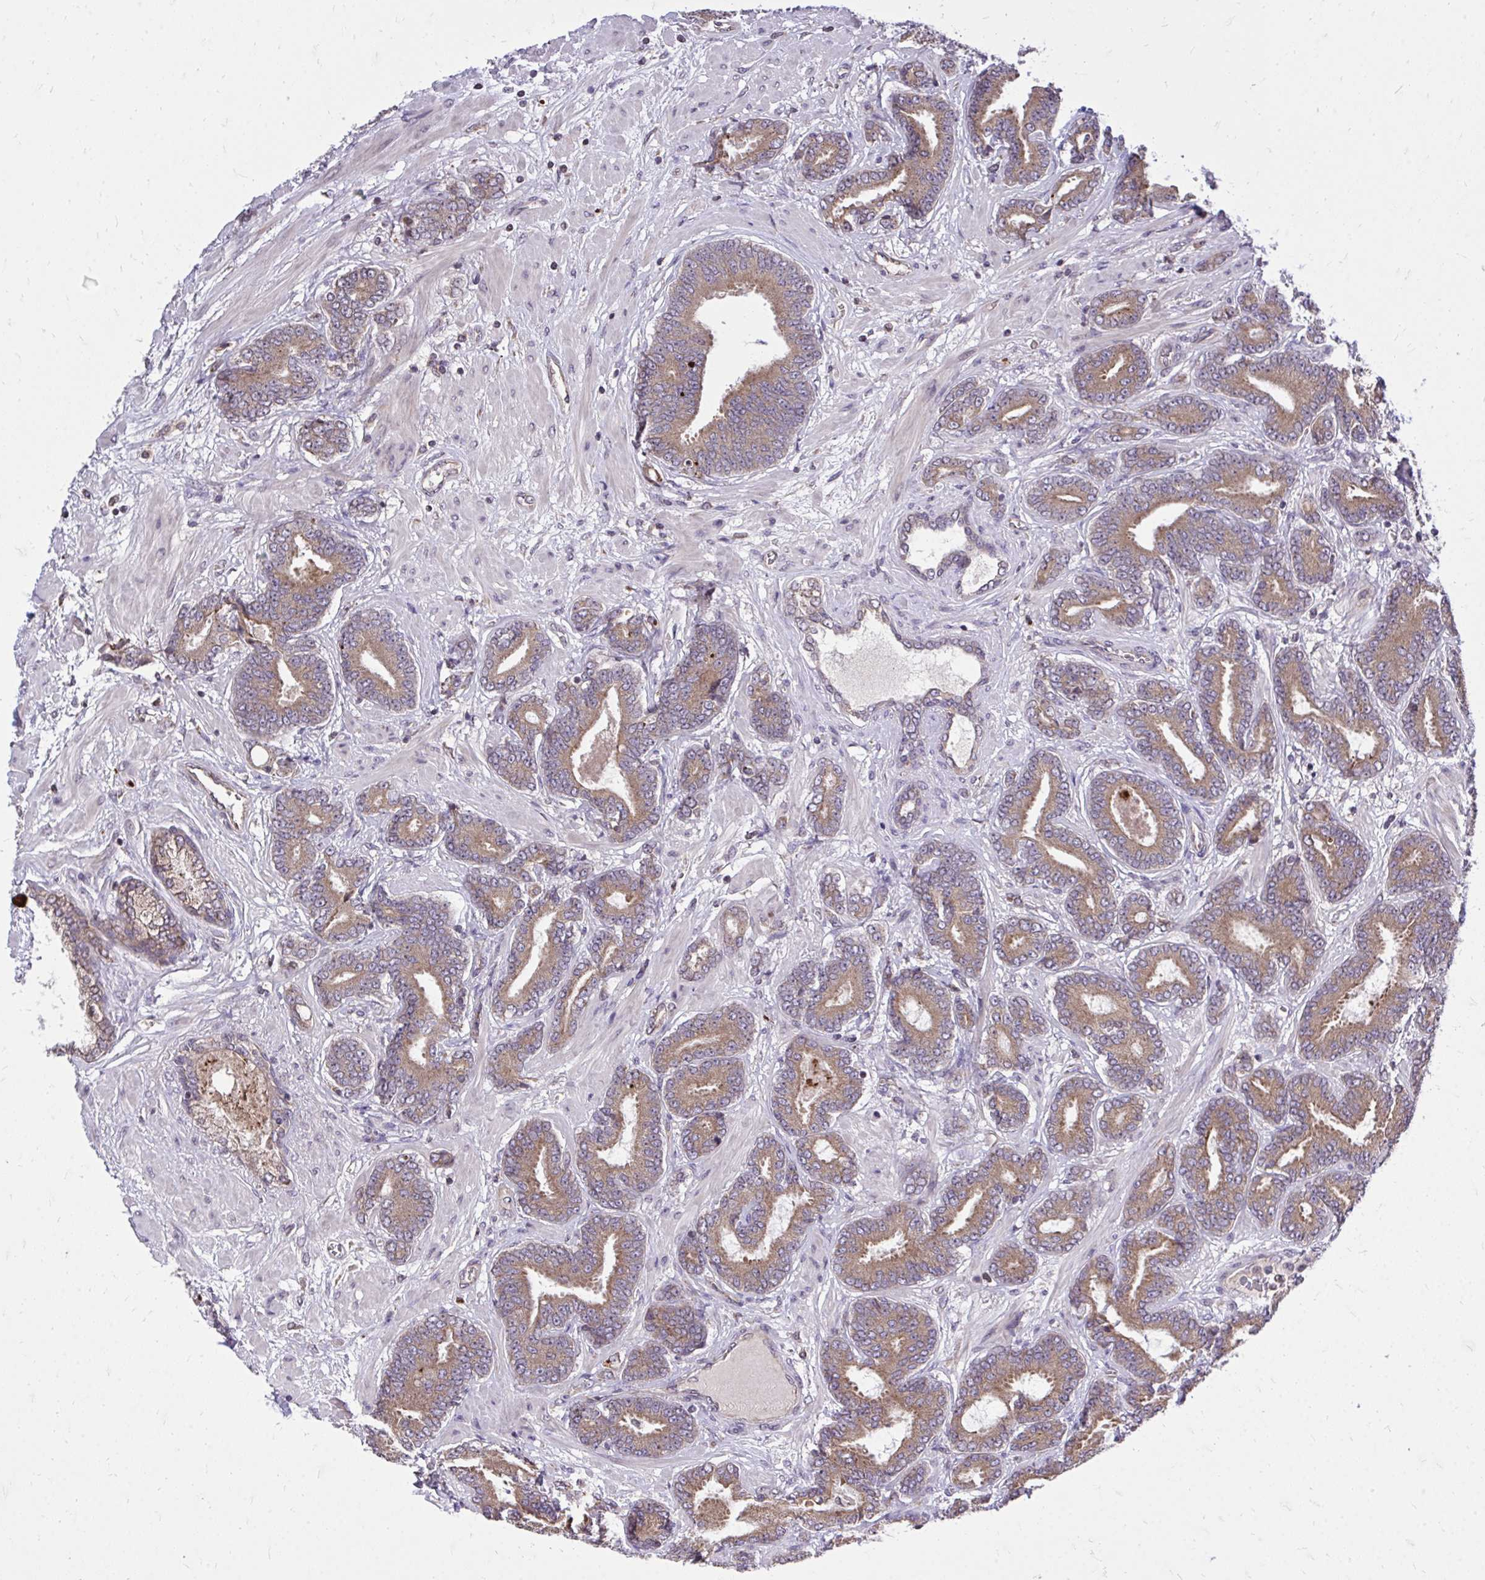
{"staining": {"intensity": "moderate", "quantity": ">75%", "location": "cytoplasmic/membranous"}, "tissue": "prostate cancer", "cell_type": "Tumor cells", "image_type": "cancer", "snomed": [{"axis": "morphology", "description": "Adenocarcinoma, High grade"}, {"axis": "topography", "description": "Prostate"}], "caption": "Protein staining displays moderate cytoplasmic/membranous staining in approximately >75% of tumor cells in prostate cancer.", "gene": "METTL9", "patient": {"sex": "male", "age": 62}}